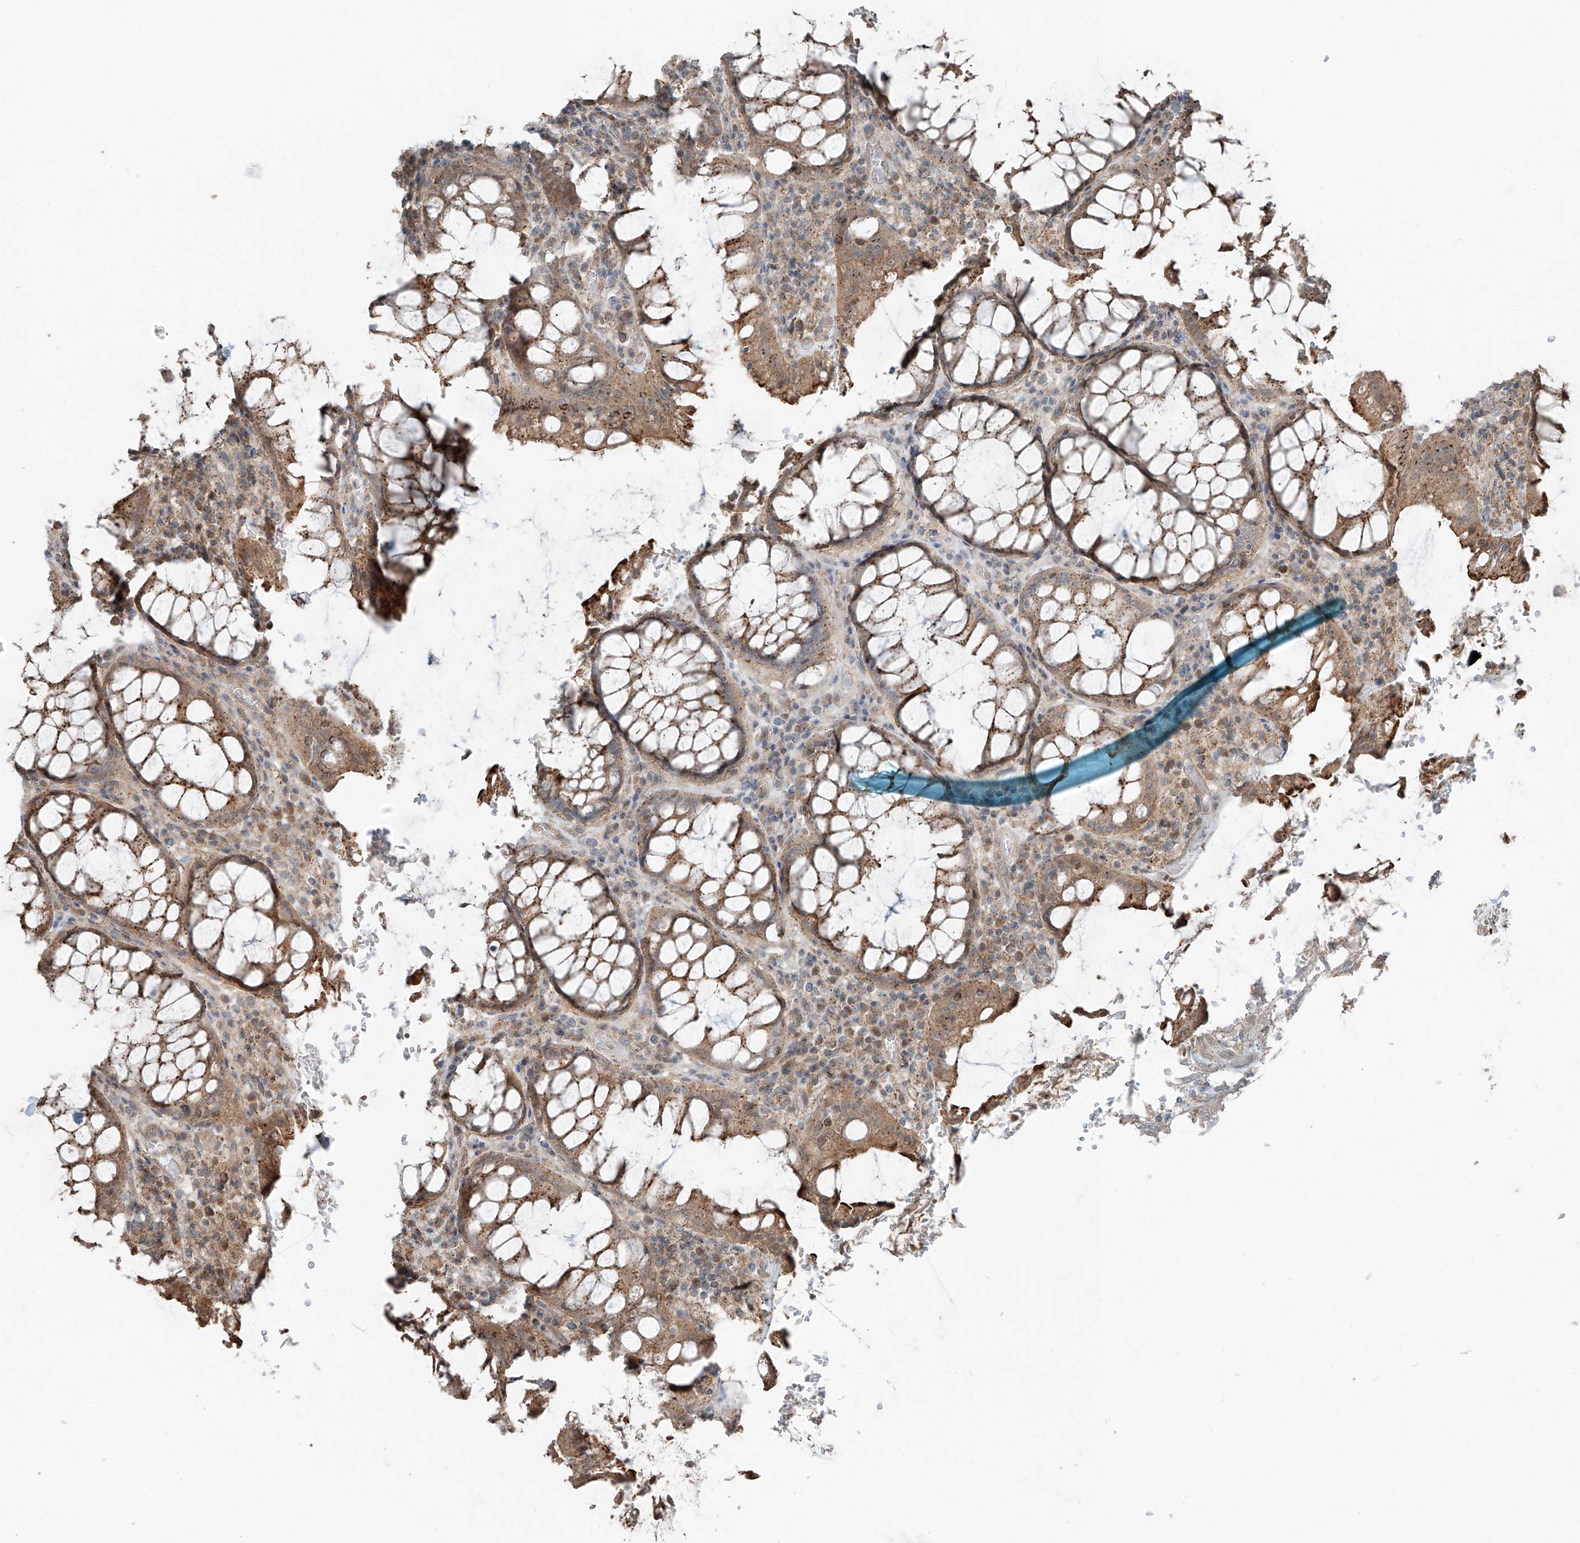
{"staining": {"intensity": "moderate", "quantity": ">75%", "location": "cytoplasmic/membranous"}, "tissue": "rectum", "cell_type": "Glandular cells", "image_type": "normal", "snomed": [{"axis": "morphology", "description": "Normal tissue, NOS"}, {"axis": "topography", "description": "Rectum"}], "caption": "This is a micrograph of IHC staining of unremarkable rectum, which shows moderate expression in the cytoplasmic/membranous of glandular cells.", "gene": "CEP162", "patient": {"sex": "male", "age": 64}}